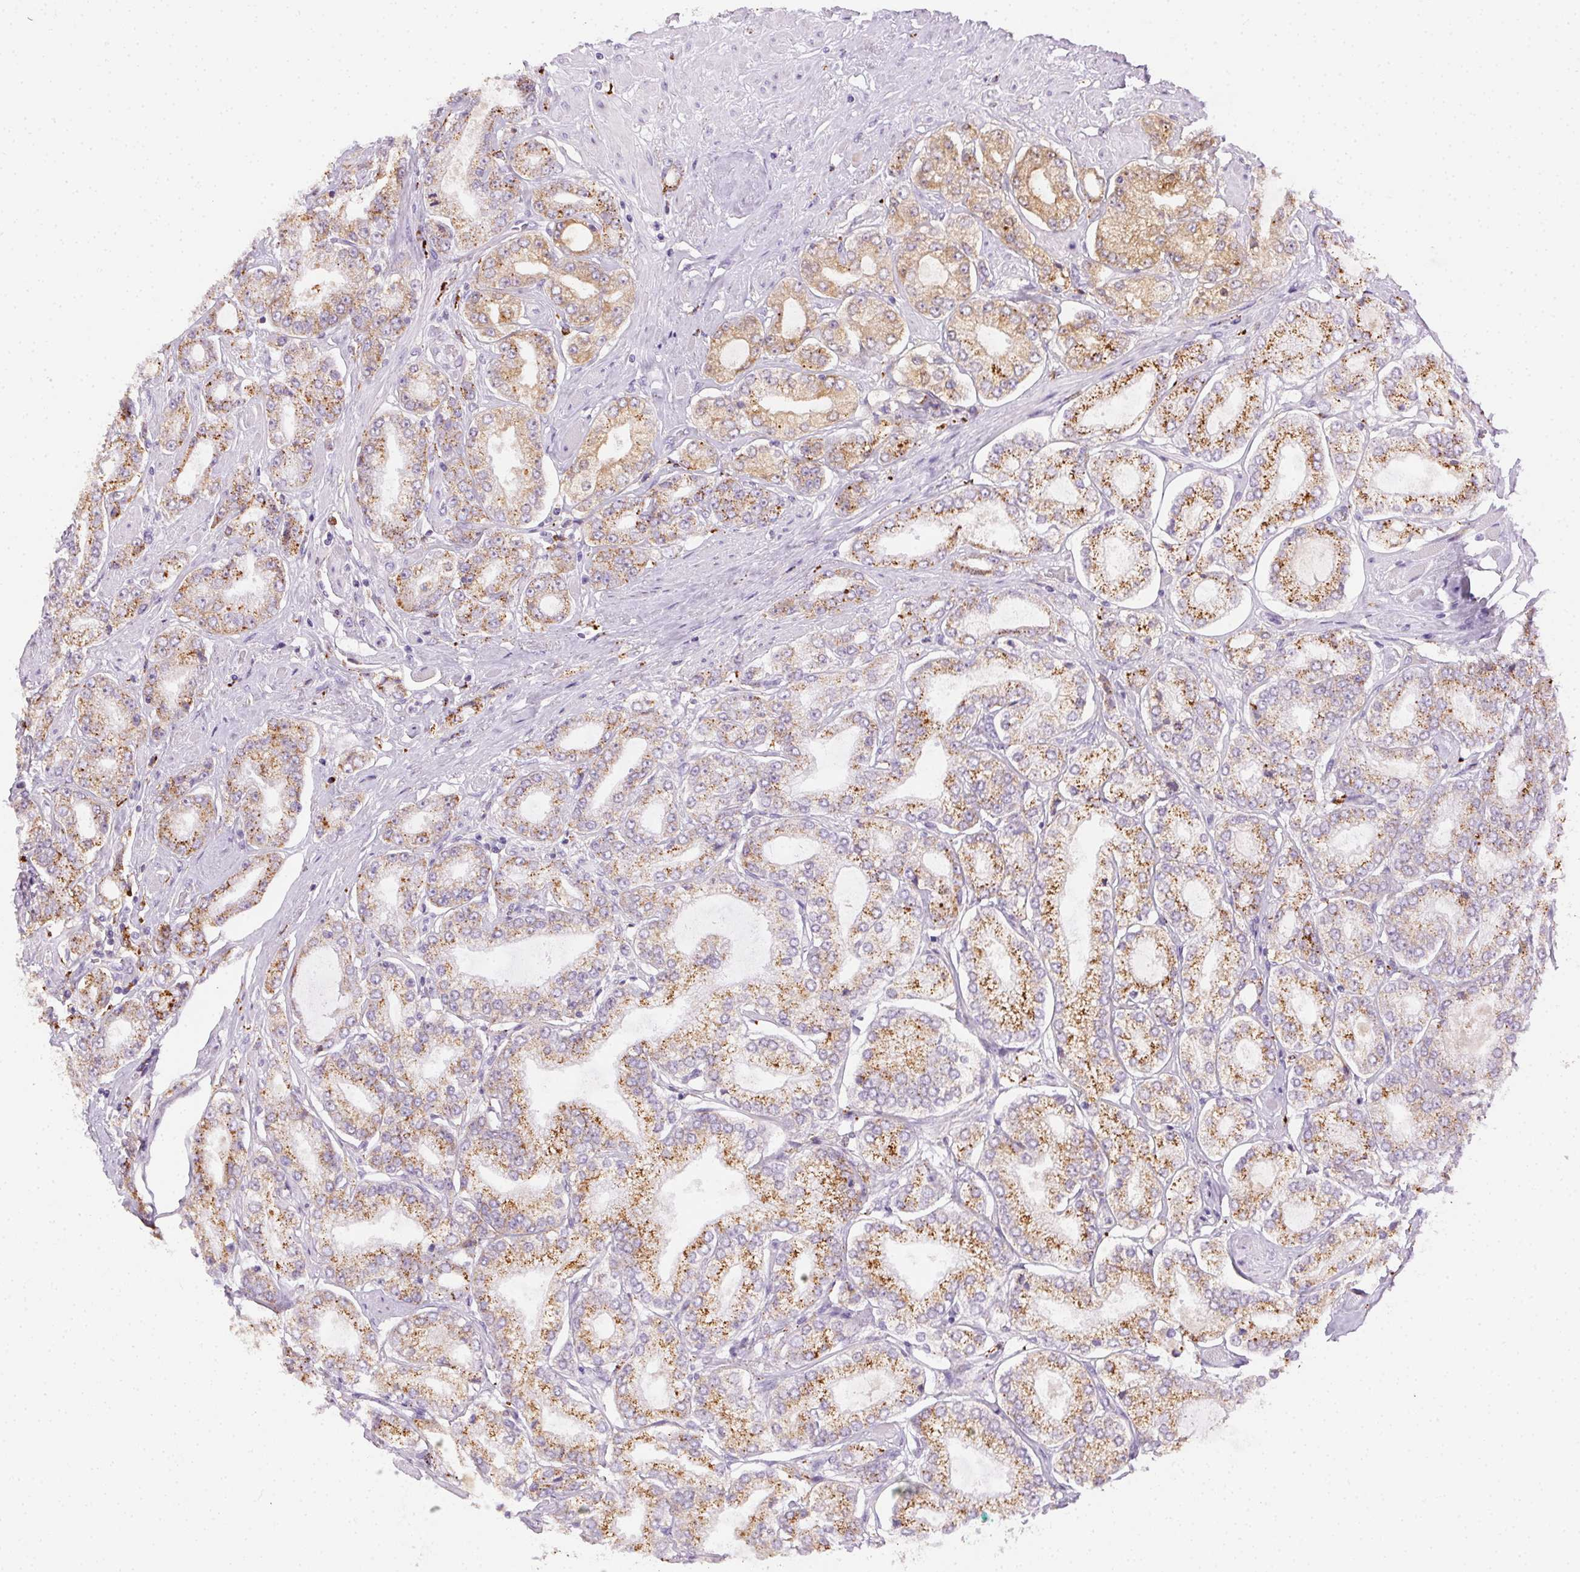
{"staining": {"intensity": "moderate", "quantity": ">75%", "location": "cytoplasmic/membranous"}, "tissue": "prostate cancer", "cell_type": "Tumor cells", "image_type": "cancer", "snomed": [{"axis": "morphology", "description": "Adenocarcinoma, High grade"}, {"axis": "topography", "description": "Prostate"}], "caption": "An immunohistochemistry (IHC) image of tumor tissue is shown. Protein staining in brown shows moderate cytoplasmic/membranous positivity in prostate cancer within tumor cells. Immunohistochemistry (ihc) stains the protein in brown and the nuclei are stained blue.", "gene": "SCPEP1", "patient": {"sex": "male", "age": 68}}